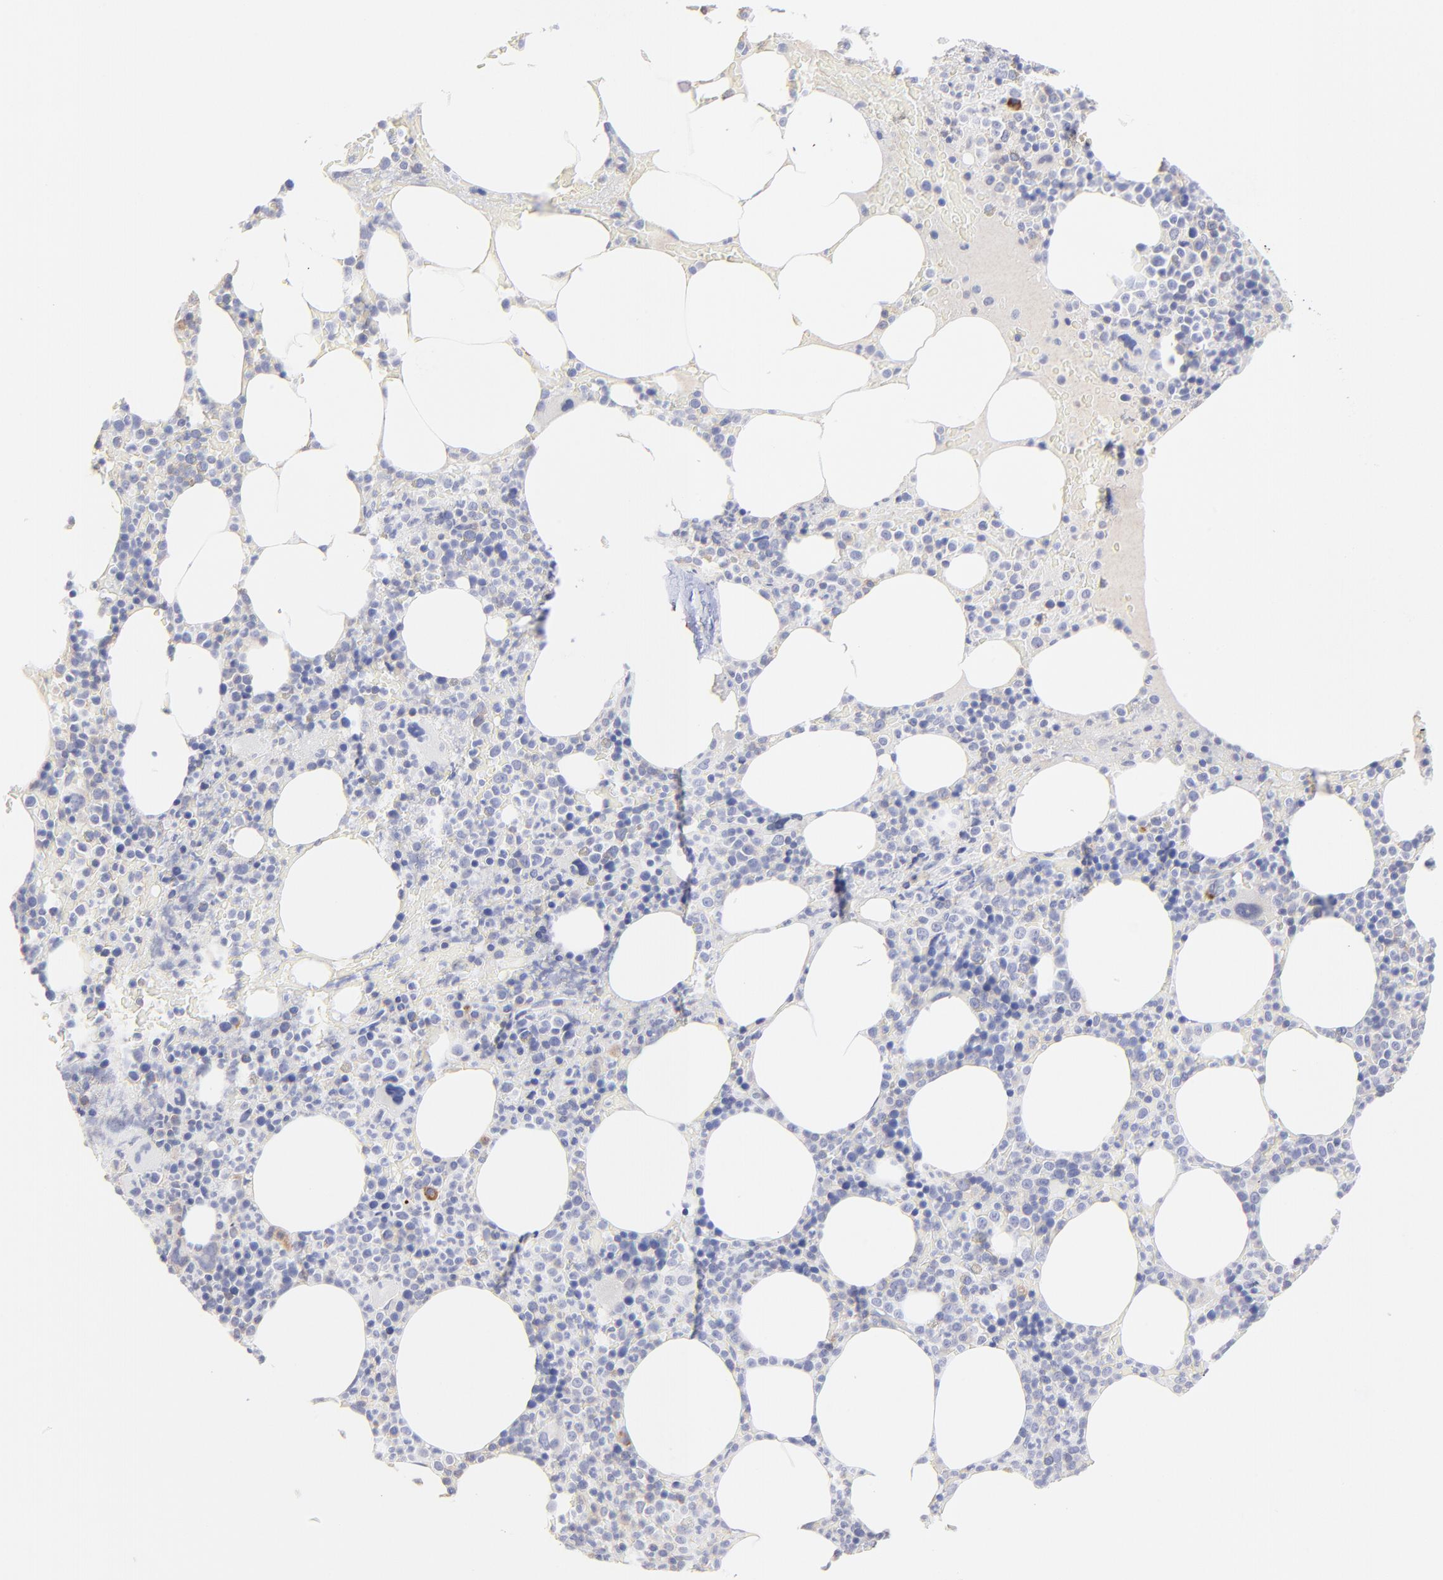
{"staining": {"intensity": "weak", "quantity": "<25%", "location": "cytoplasmic/membranous"}, "tissue": "bone marrow", "cell_type": "Hematopoietic cells", "image_type": "normal", "snomed": [{"axis": "morphology", "description": "Normal tissue, NOS"}, {"axis": "topography", "description": "Bone marrow"}], "caption": "Protein analysis of normal bone marrow demonstrates no significant staining in hematopoietic cells.", "gene": "LHFPL1", "patient": {"sex": "female", "age": 66}}